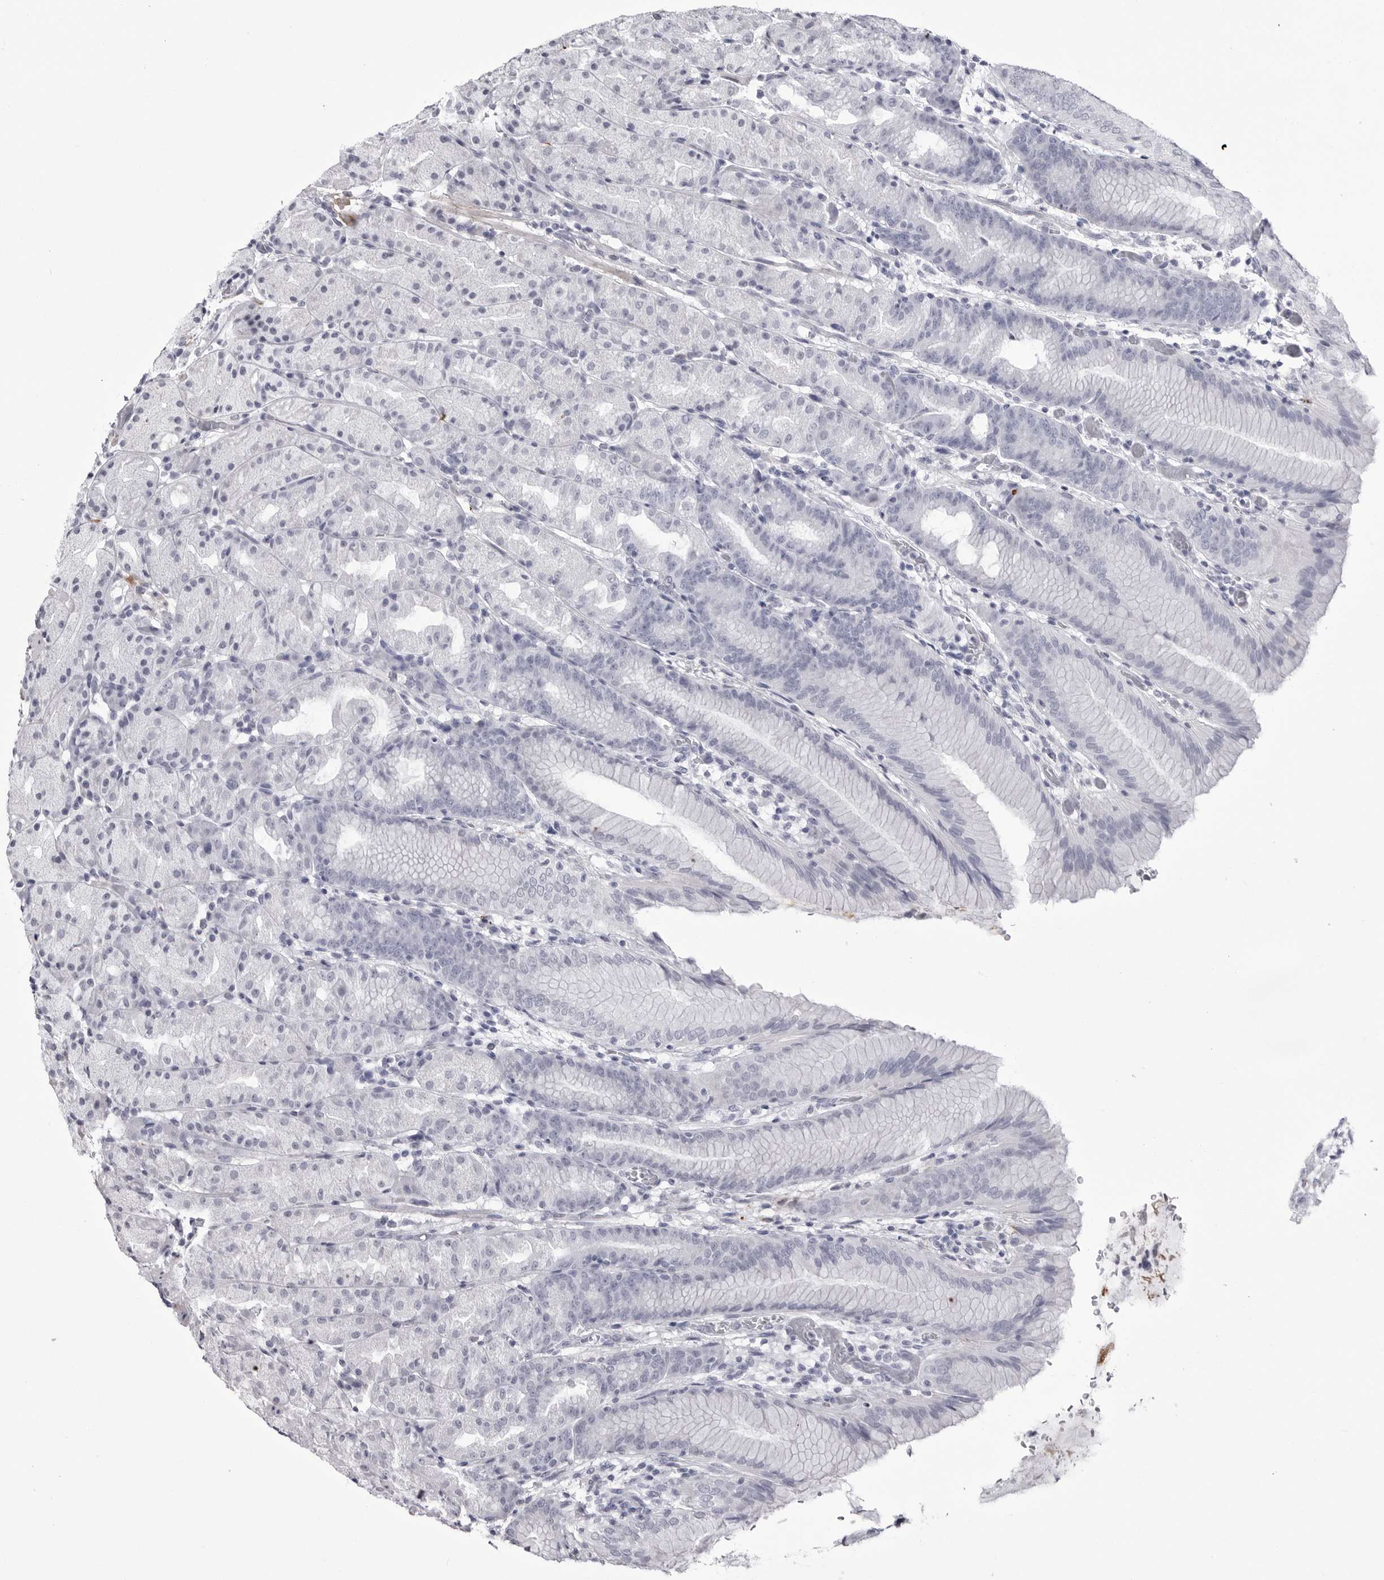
{"staining": {"intensity": "negative", "quantity": "none", "location": "none"}, "tissue": "stomach", "cell_type": "Glandular cells", "image_type": "normal", "snomed": [{"axis": "morphology", "description": "Normal tissue, NOS"}, {"axis": "topography", "description": "Stomach, upper"}], "caption": "Immunohistochemistry micrograph of normal stomach: human stomach stained with DAB displays no significant protein expression in glandular cells. (DAB immunohistochemistry (IHC) with hematoxylin counter stain).", "gene": "COL26A1", "patient": {"sex": "male", "age": 48}}